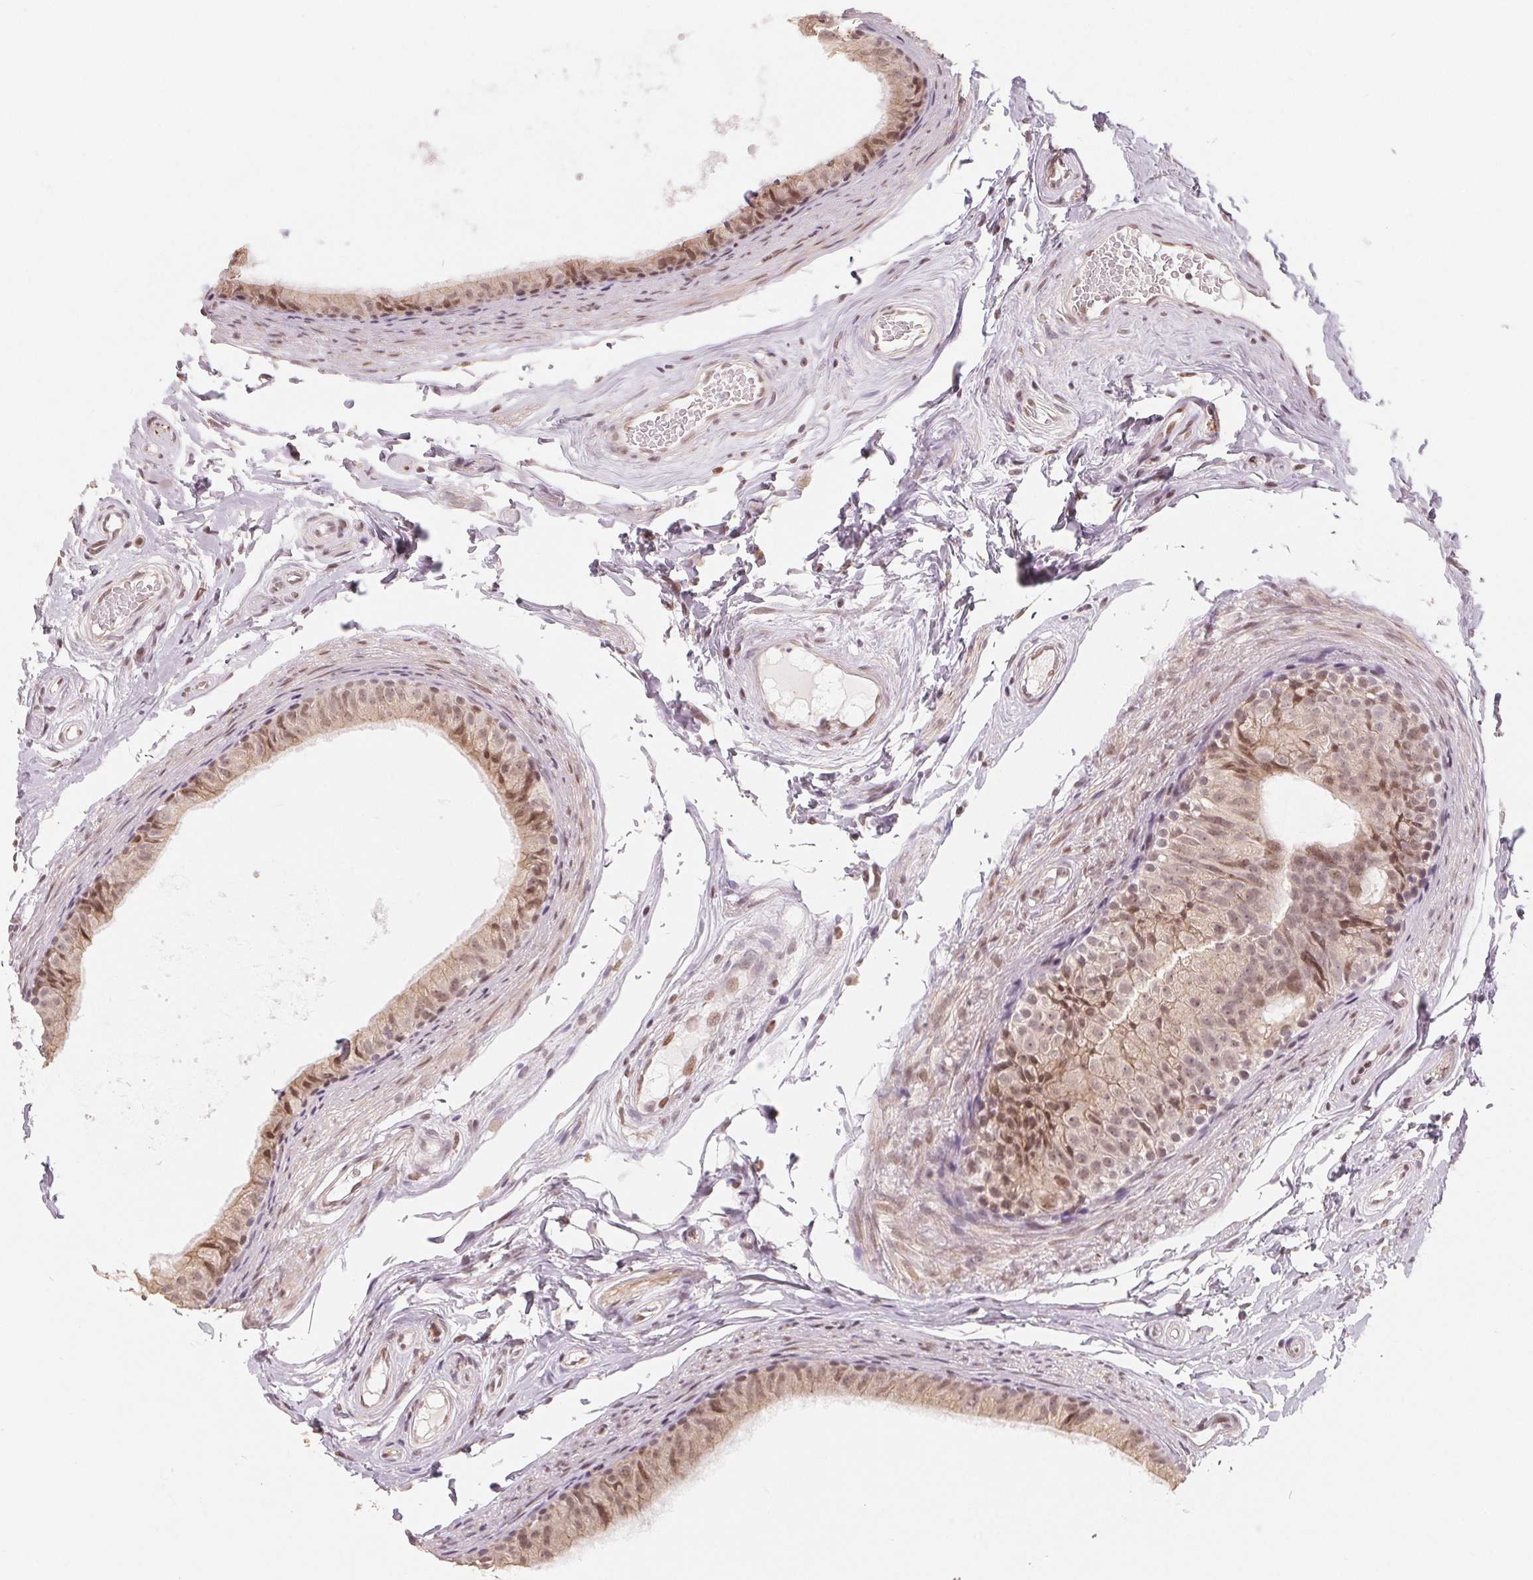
{"staining": {"intensity": "weak", "quantity": "25%-75%", "location": "cytoplasmic/membranous,nuclear"}, "tissue": "epididymis", "cell_type": "Glandular cells", "image_type": "normal", "snomed": [{"axis": "morphology", "description": "Normal tissue, NOS"}, {"axis": "topography", "description": "Epididymis"}], "caption": "Immunohistochemical staining of unremarkable human epididymis shows 25%-75% levels of weak cytoplasmic/membranous,nuclear protein staining in approximately 25%-75% of glandular cells. The staining was performed using DAB to visualize the protein expression in brown, while the nuclei were stained in blue with hematoxylin (Magnification: 20x).", "gene": "CCDC138", "patient": {"sex": "male", "age": 45}}